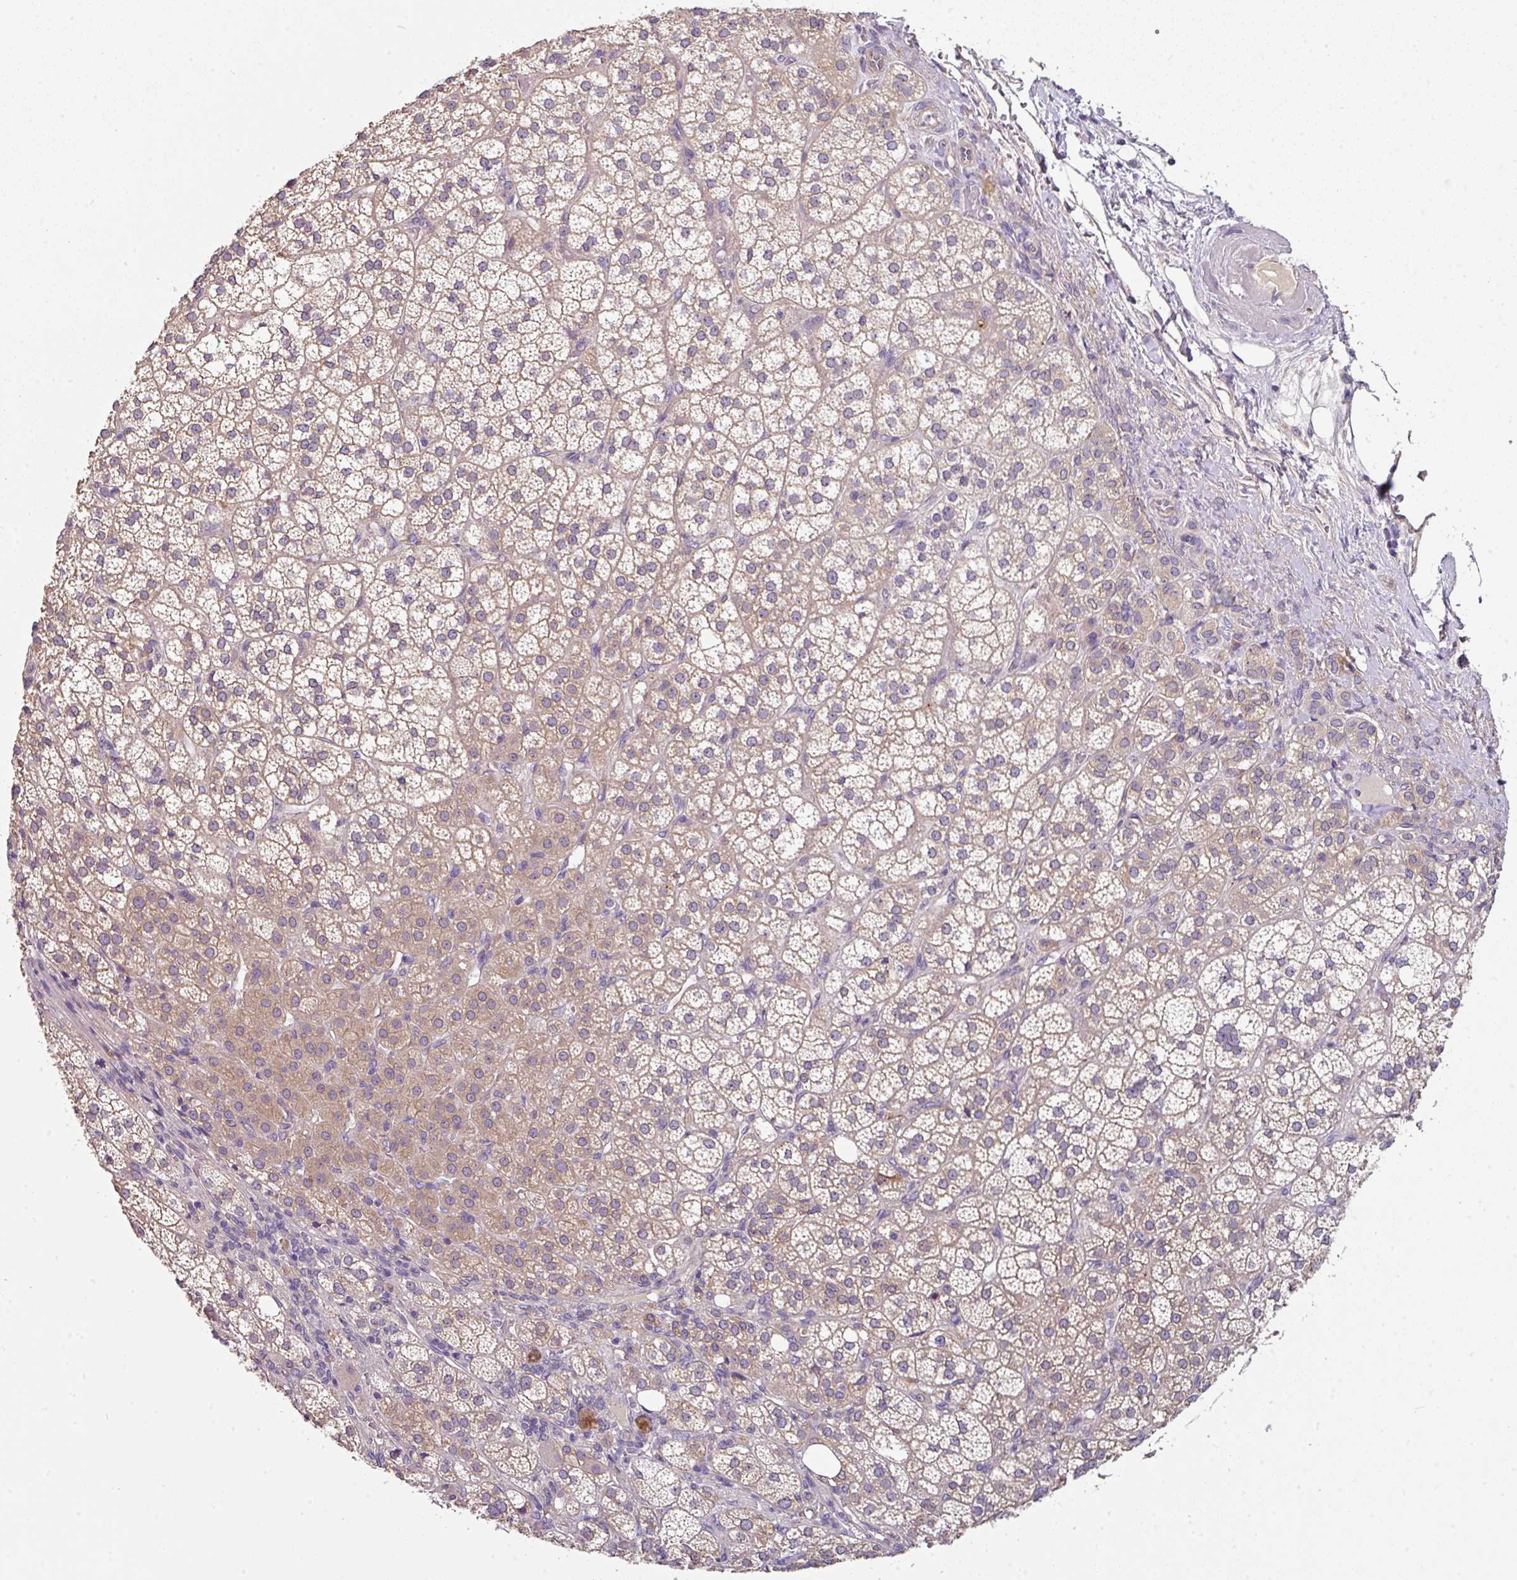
{"staining": {"intensity": "weak", "quantity": "25%-75%", "location": "cytoplasmic/membranous"}, "tissue": "adrenal gland", "cell_type": "Glandular cells", "image_type": "normal", "snomed": [{"axis": "morphology", "description": "Normal tissue, NOS"}, {"axis": "topography", "description": "Adrenal gland"}], "caption": "Protein staining of benign adrenal gland shows weak cytoplasmic/membranous staining in approximately 25%-75% of glandular cells. The staining was performed using DAB (3,3'-diaminobenzidine), with brown indicating positive protein expression. Nuclei are stained blue with hematoxylin.", "gene": "C4orf48", "patient": {"sex": "female", "age": 60}}